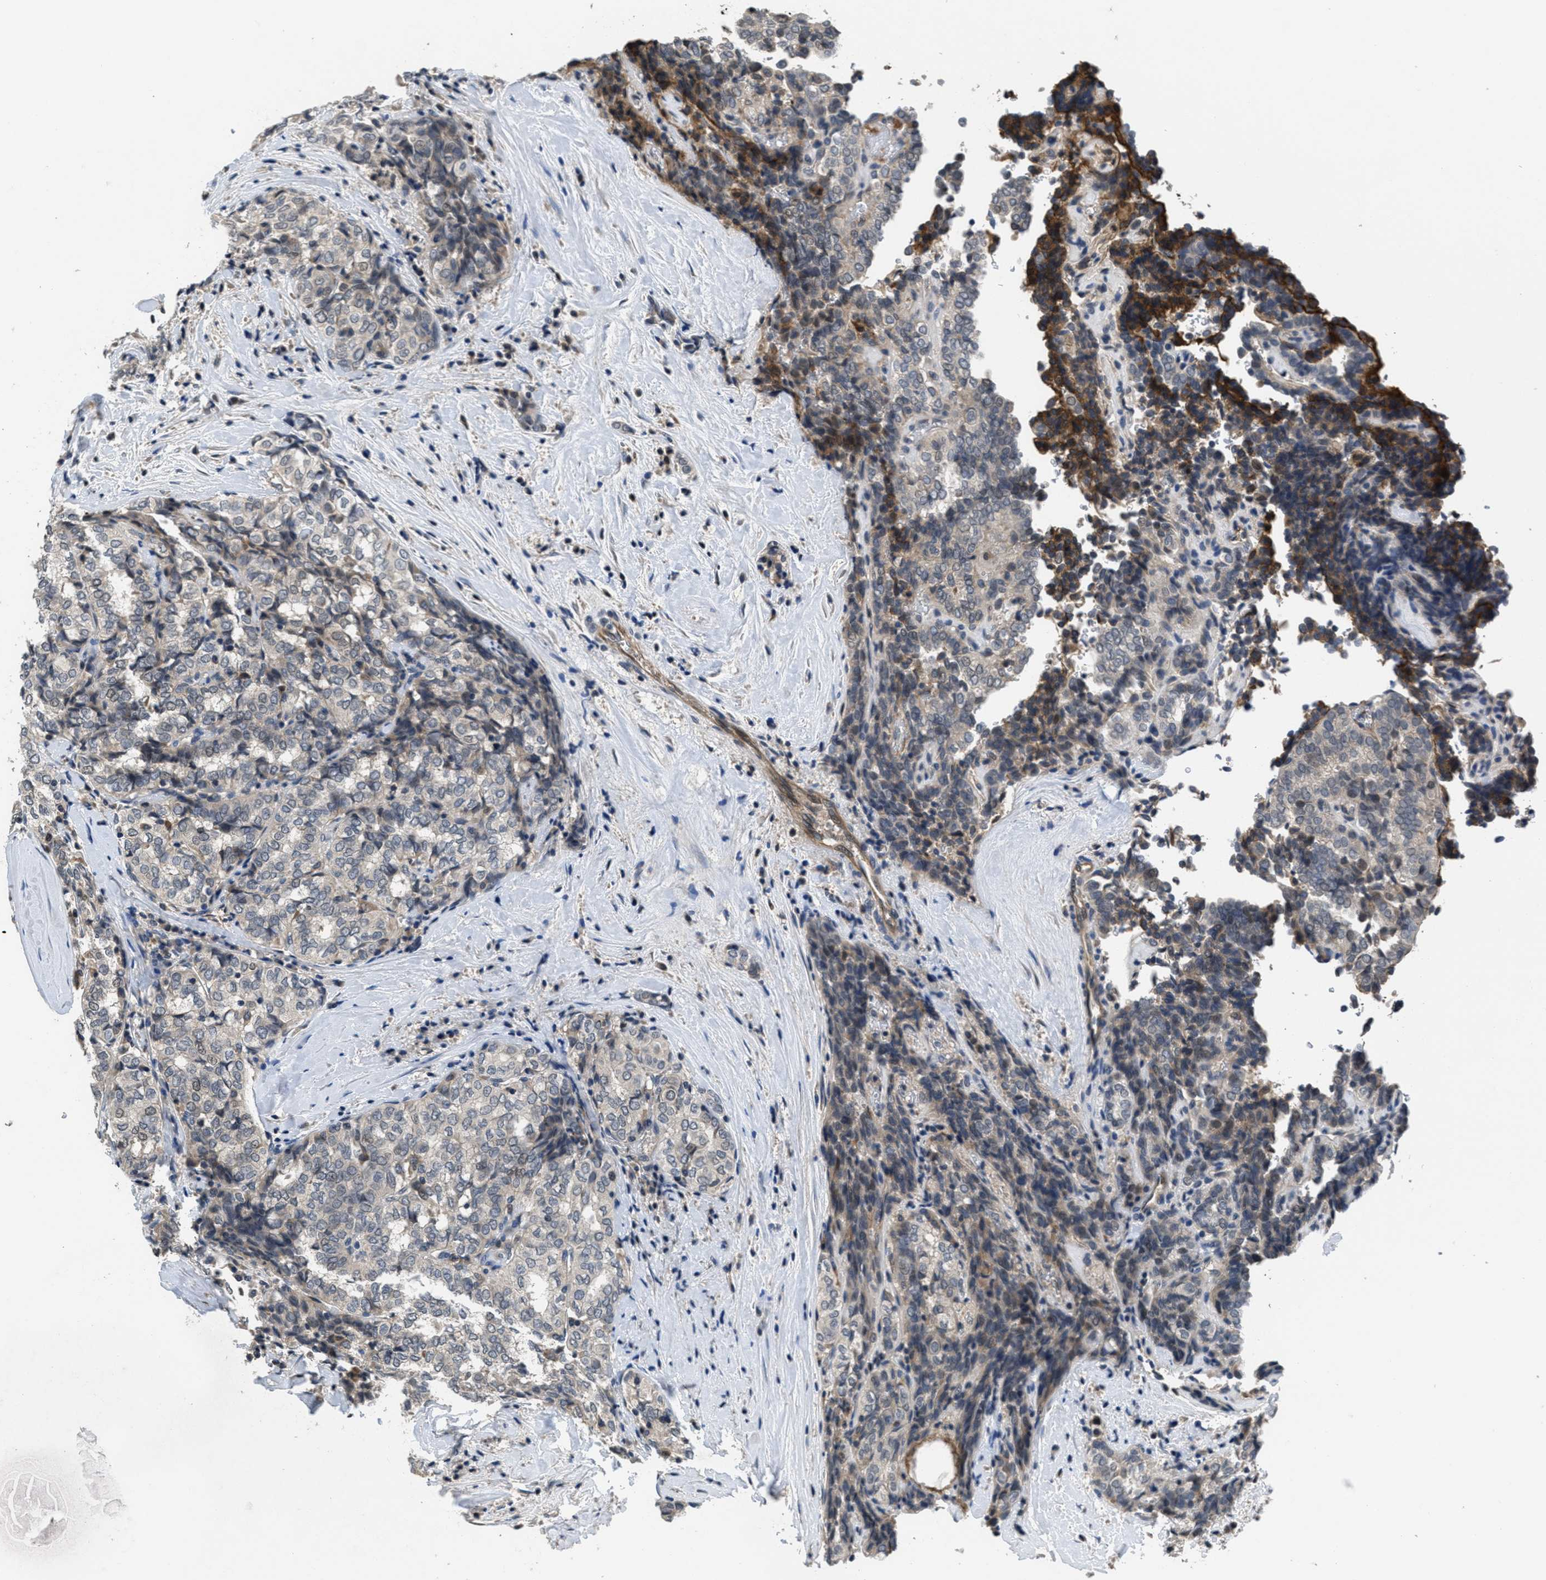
{"staining": {"intensity": "weak", "quantity": "<25%", "location": "cytoplasmic/membranous"}, "tissue": "thyroid cancer", "cell_type": "Tumor cells", "image_type": "cancer", "snomed": [{"axis": "morphology", "description": "Normal tissue, NOS"}, {"axis": "morphology", "description": "Papillary adenocarcinoma, NOS"}, {"axis": "topography", "description": "Thyroid gland"}], "caption": "Thyroid cancer (papillary adenocarcinoma) was stained to show a protein in brown. There is no significant staining in tumor cells.", "gene": "ANGPT1", "patient": {"sex": "female", "age": 30}}